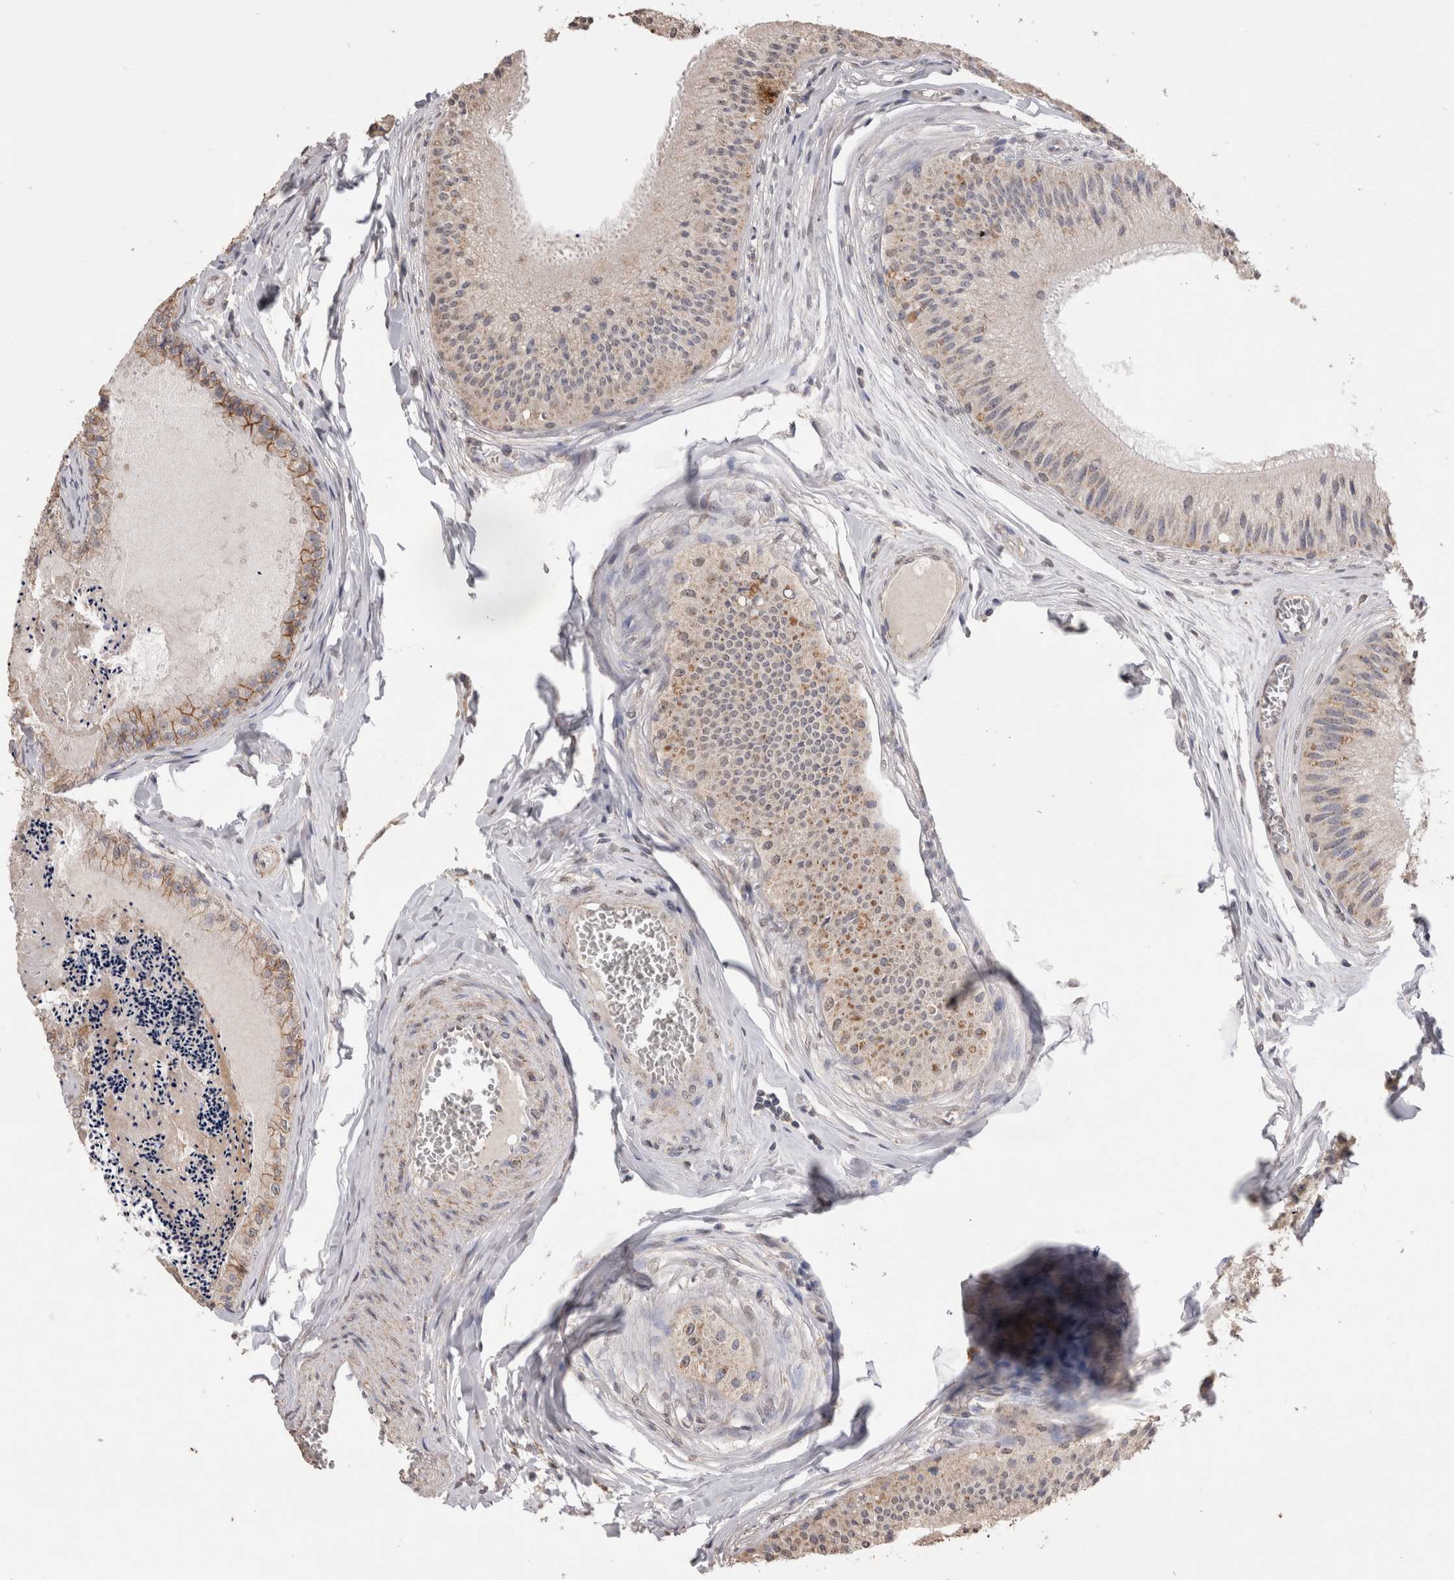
{"staining": {"intensity": "weak", "quantity": ">75%", "location": "cytoplasmic/membranous"}, "tissue": "epididymis", "cell_type": "Glandular cells", "image_type": "normal", "snomed": [{"axis": "morphology", "description": "Normal tissue, NOS"}, {"axis": "topography", "description": "Epididymis"}], "caption": "Immunohistochemical staining of unremarkable epididymis demonstrates weak cytoplasmic/membranous protein expression in about >75% of glandular cells.", "gene": "CDH6", "patient": {"sex": "male", "age": 31}}